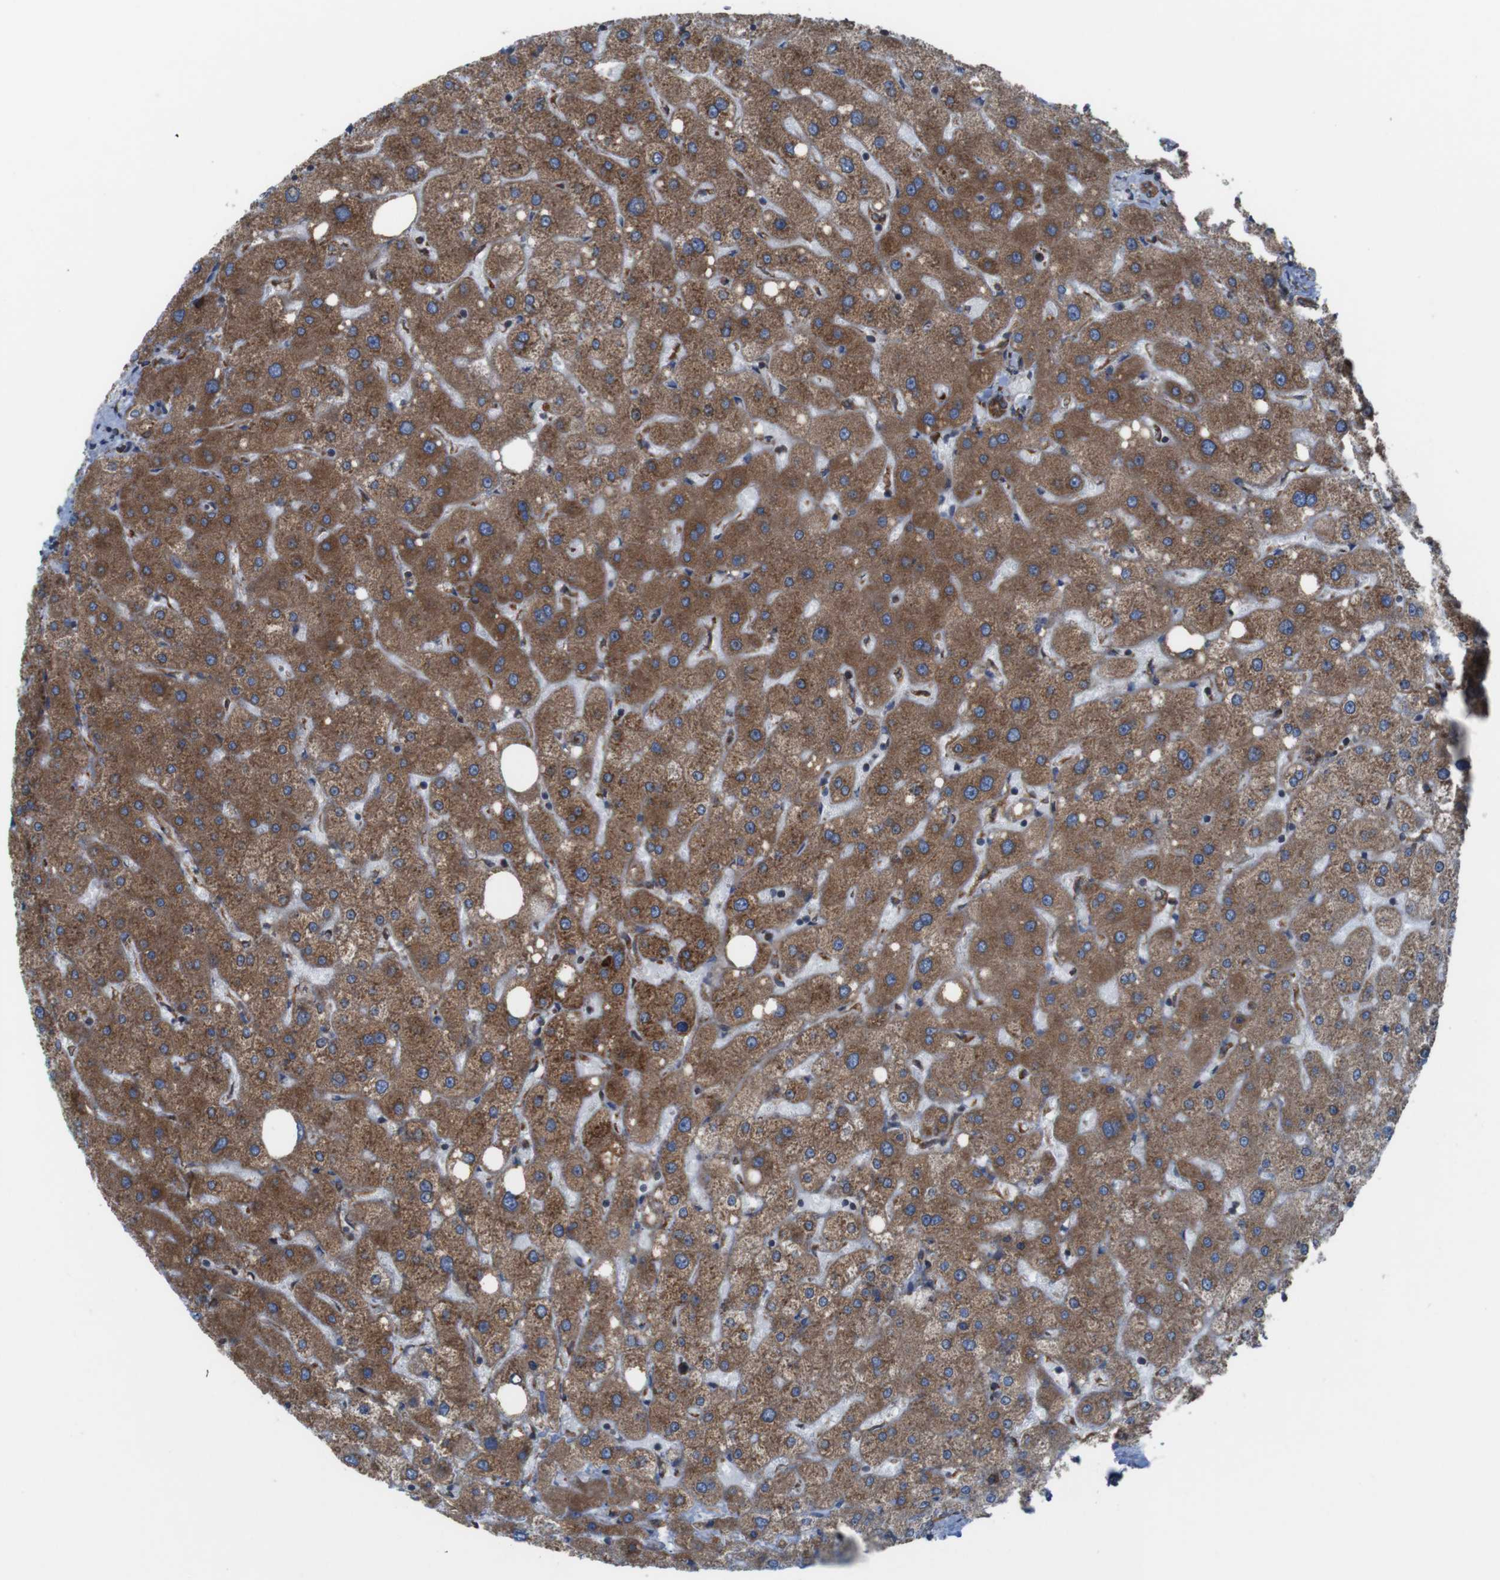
{"staining": {"intensity": "moderate", "quantity": ">75%", "location": "cytoplasmic/membranous"}, "tissue": "liver", "cell_type": "Cholangiocytes", "image_type": "normal", "snomed": [{"axis": "morphology", "description": "Normal tissue, NOS"}, {"axis": "topography", "description": "Liver"}], "caption": "Protein staining reveals moderate cytoplasmic/membranous expression in approximately >75% of cholangiocytes in normal liver. Nuclei are stained in blue.", "gene": "UGGT1", "patient": {"sex": "male", "age": 73}}